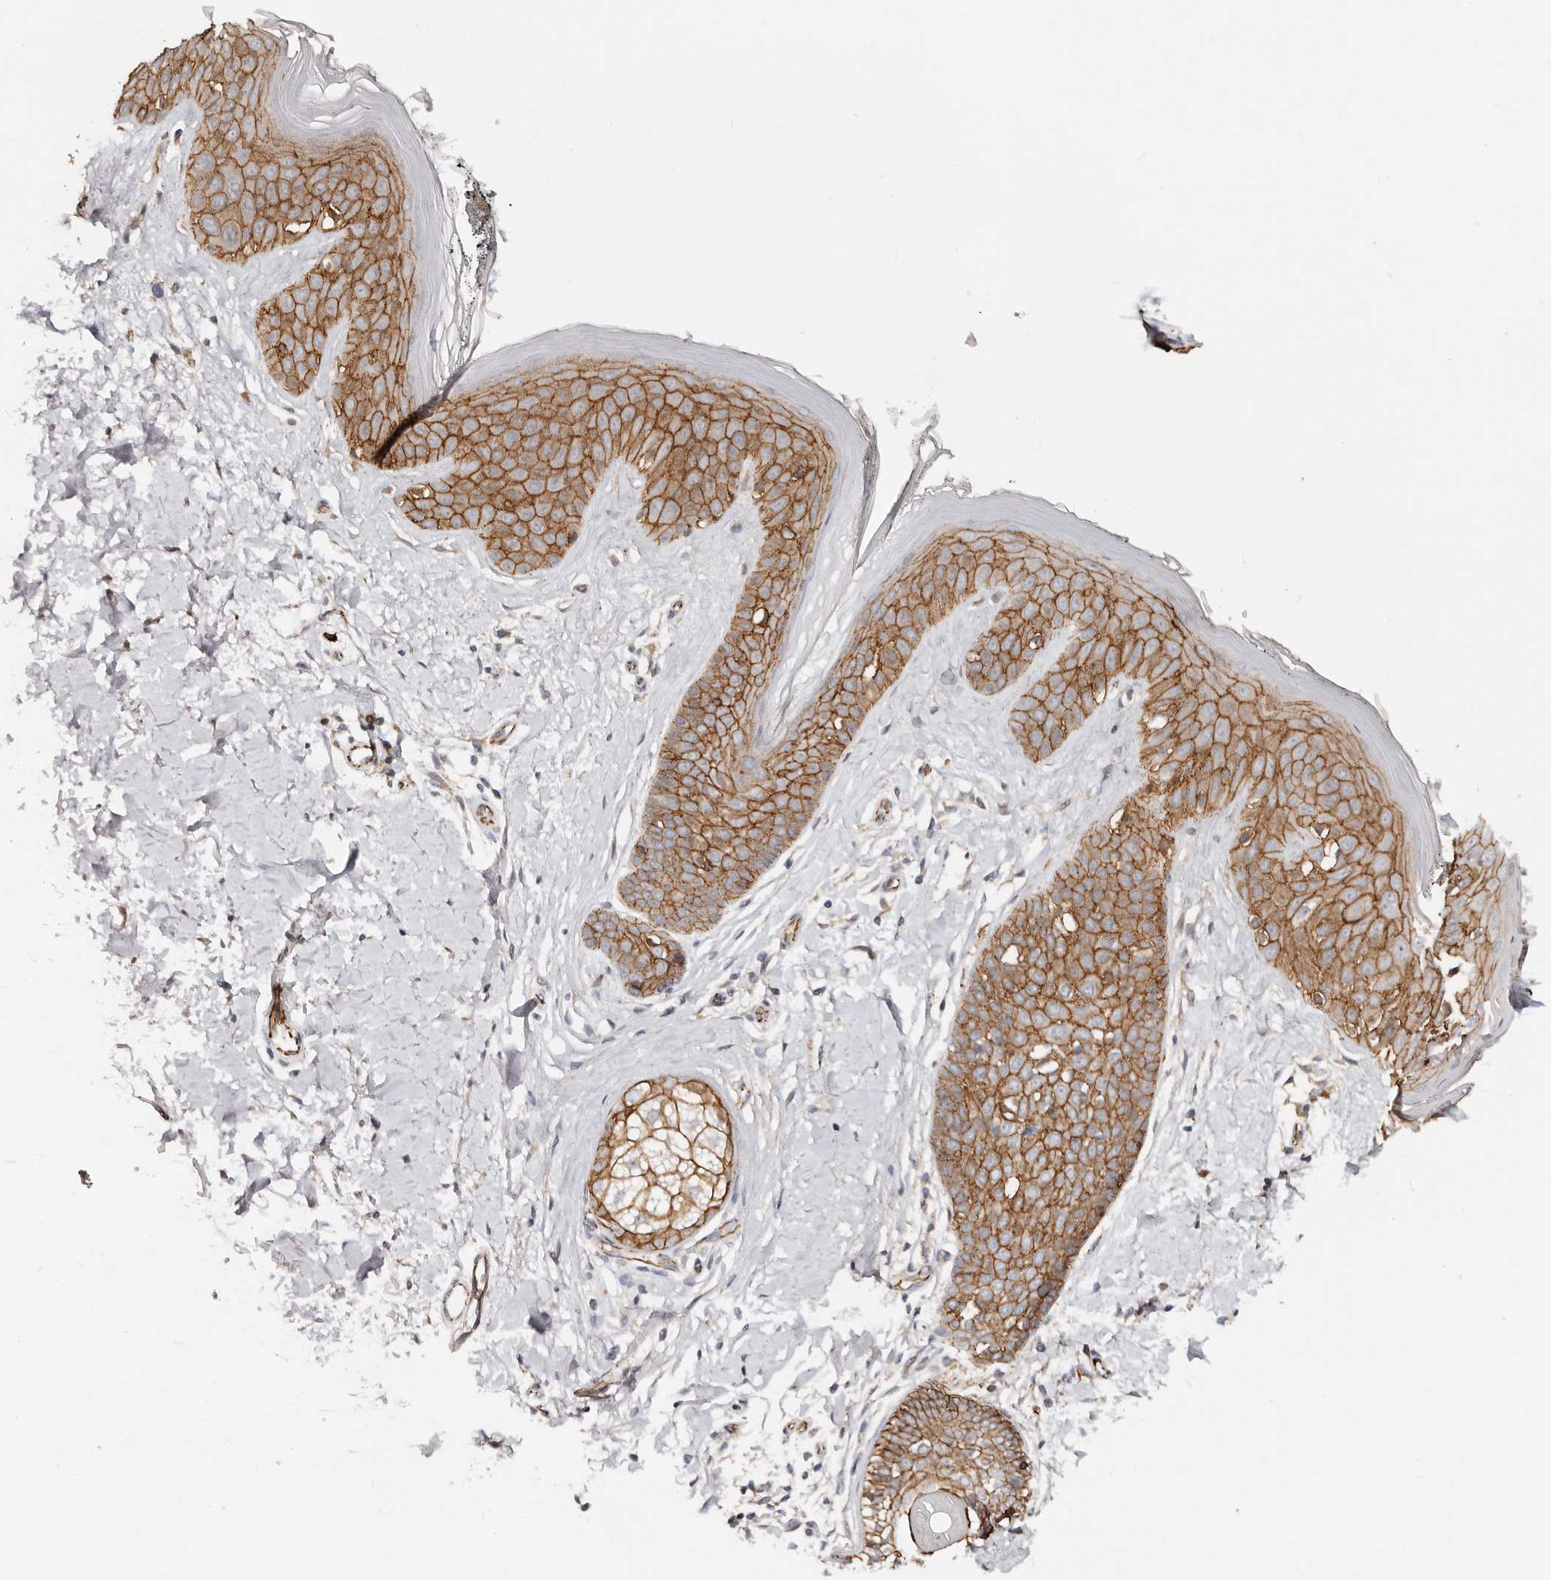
{"staining": {"intensity": "weak", "quantity": ">75%", "location": "cytoplasmic/membranous"}, "tissue": "skin", "cell_type": "Fibroblasts", "image_type": "normal", "snomed": [{"axis": "morphology", "description": "Normal tissue, NOS"}, {"axis": "topography", "description": "Skin"}], "caption": "Approximately >75% of fibroblasts in unremarkable skin display weak cytoplasmic/membranous protein positivity as visualized by brown immunohistochemical staining.", "gene": "CTNNB1", "patient": {"sex": "female", "age": 64}}